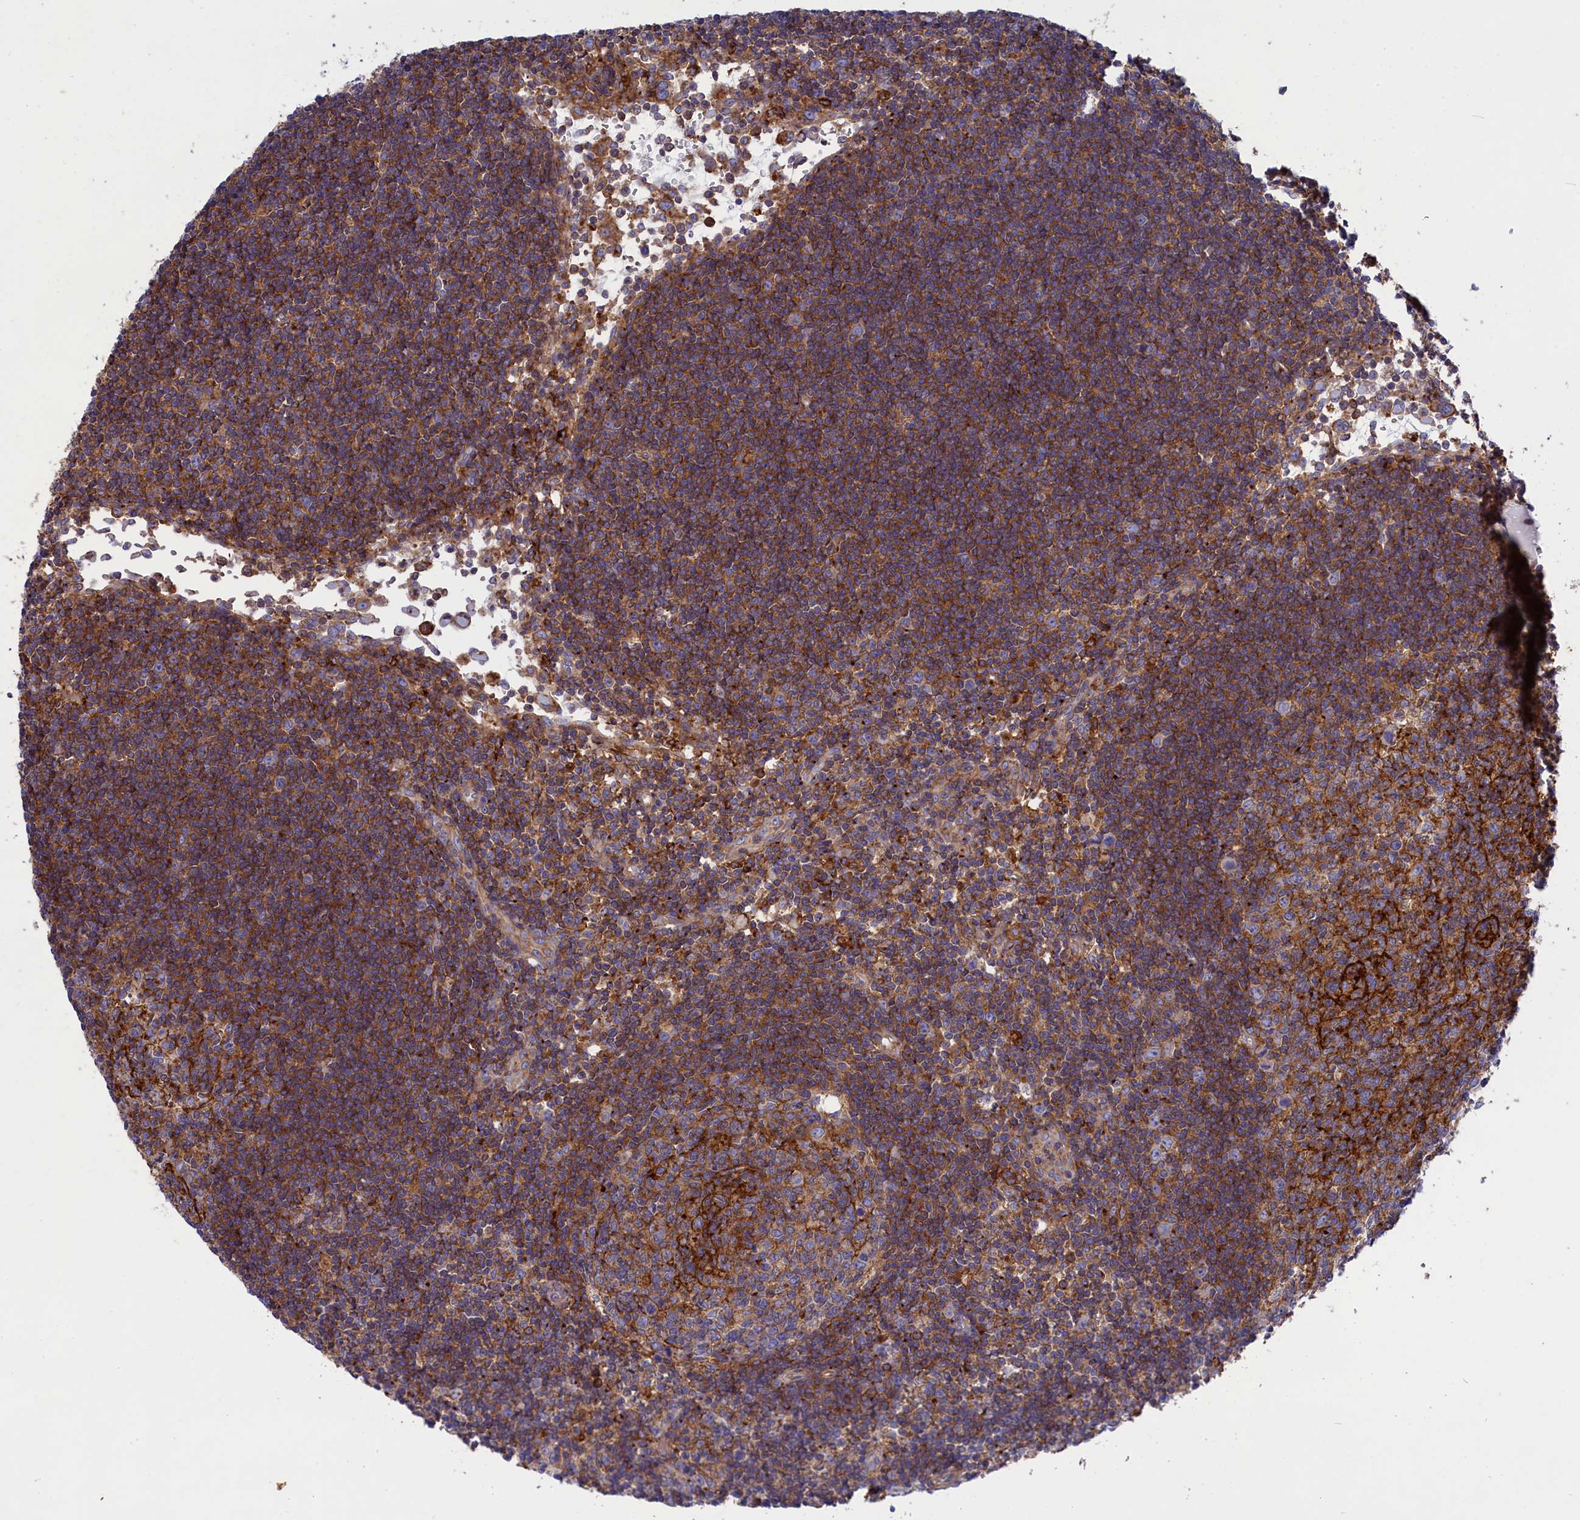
{"staining": {"intensity": "strong", "quantity": "<25%", "location": "cytoplasmic/membranous"}, "tissue": "lymph node", "cell_type": "Germinal center cells", "image_type": "normal", "snomed": [{"axis": "morphology", "description": "Normal tissue, NOS"}, {"axis": "topography", "description": "Lymph node"}], "caption": "Germinal center cells exhibit strong cytoplasmic/membranous positivity in about <25% of cells in normal lymph node.", "gene": "SCAMP4", "patient": {"sex": "female", "age": 73}}